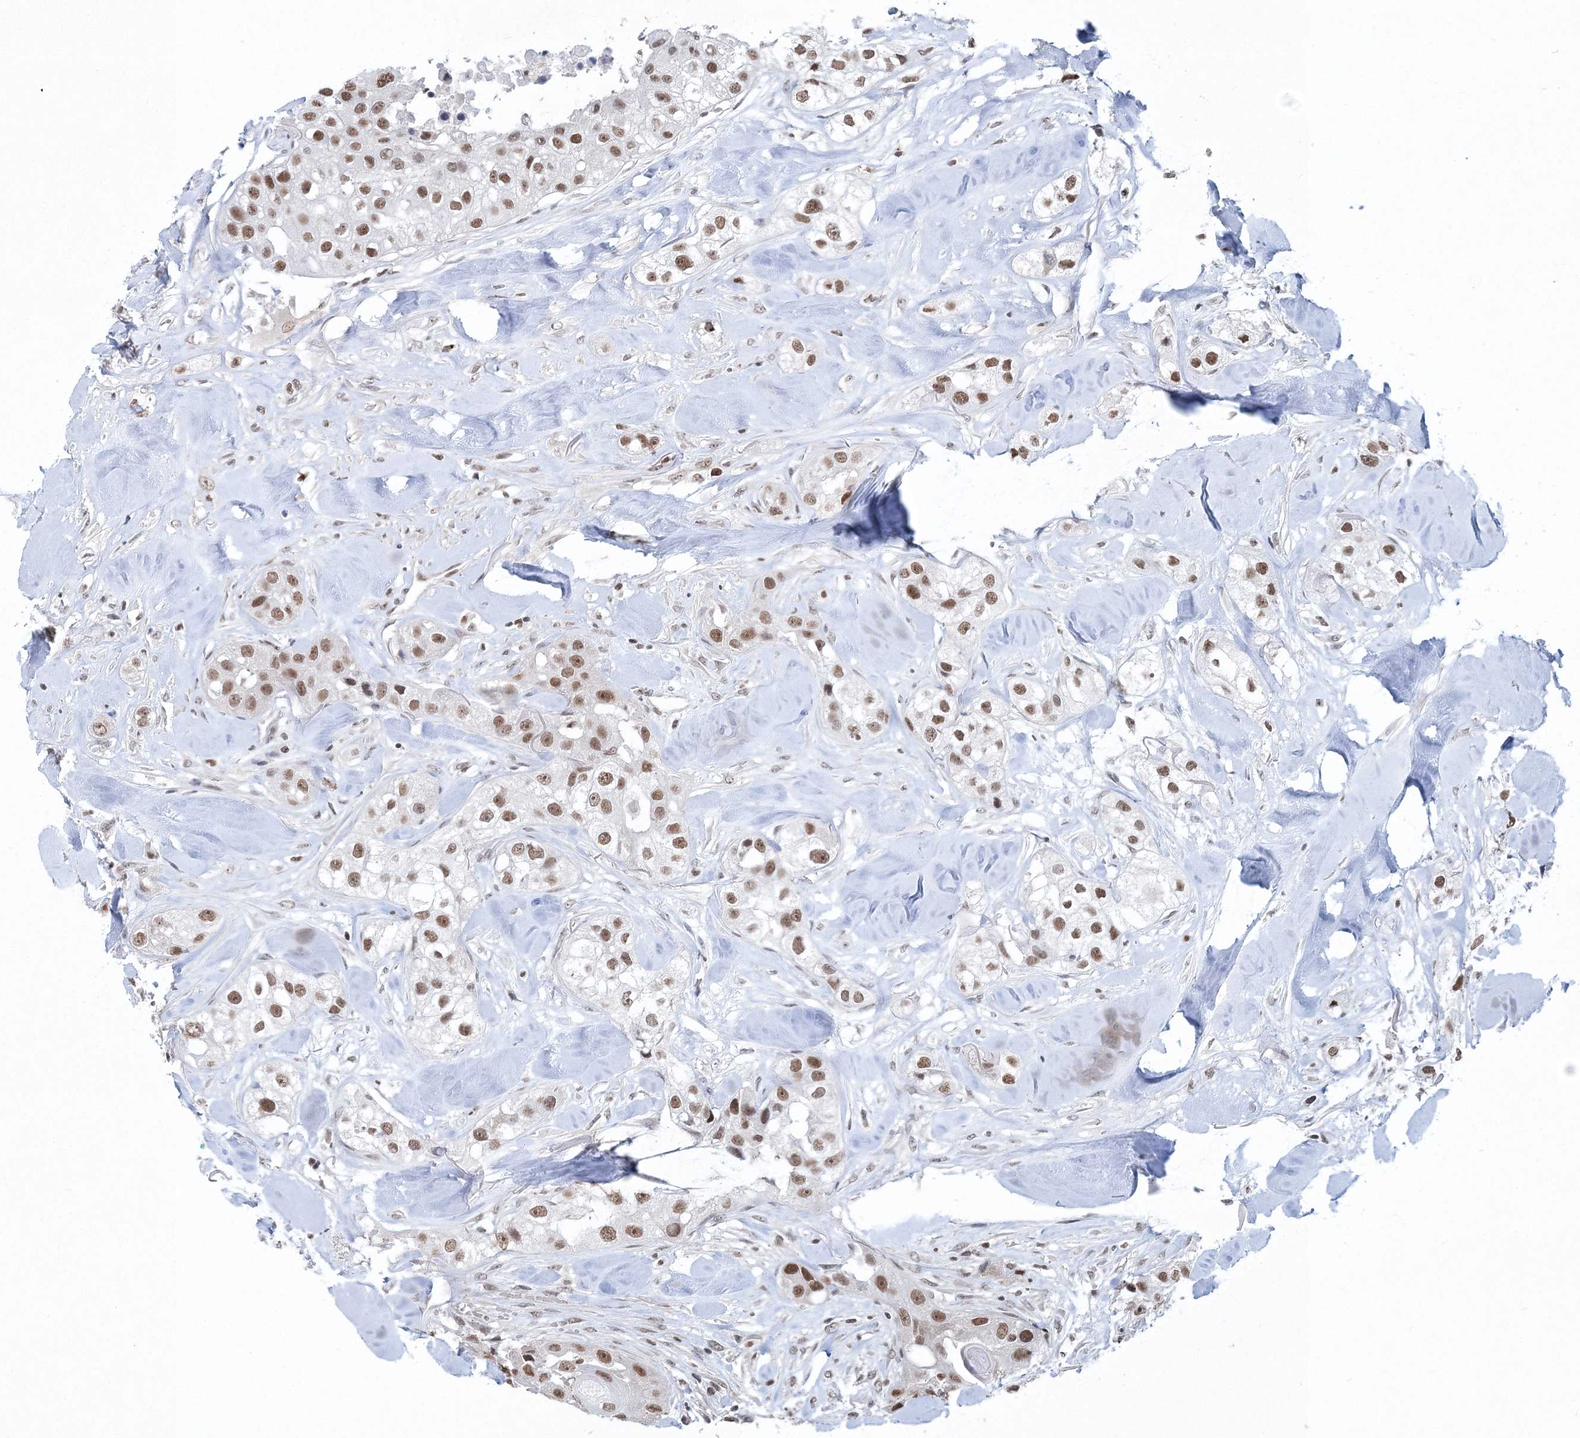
{"staining": {"intensity": "moderate", "quantity": ">75%", "location": "nuclear"}, "tissue": "head and neck cancer", "cell_type": "Tumor cells", "image_type": "cancer", "snomed": [{"axis": "morphology", "description": "Normal tissue, NOS"}, {"axis": "morphology", "description": "Squamous cell carcinoma, NOS"}, {"axis": "topography", "description": "Skeletal muscle"}, {"axis": "topography", "description": "Head-Neck"}], "caption": "Protein staining of head and neck cancer tissue displays moderate nuclear staining in approximately >75% of tumor cells. Using DAB (3,3'-diaminobenzidine) (brown) and hematoxylin (blue) stains, captured at high magnification using brightfield microscopy.", "gene": "PDS5A", "patient": {"sex": "male", "age": 51}}